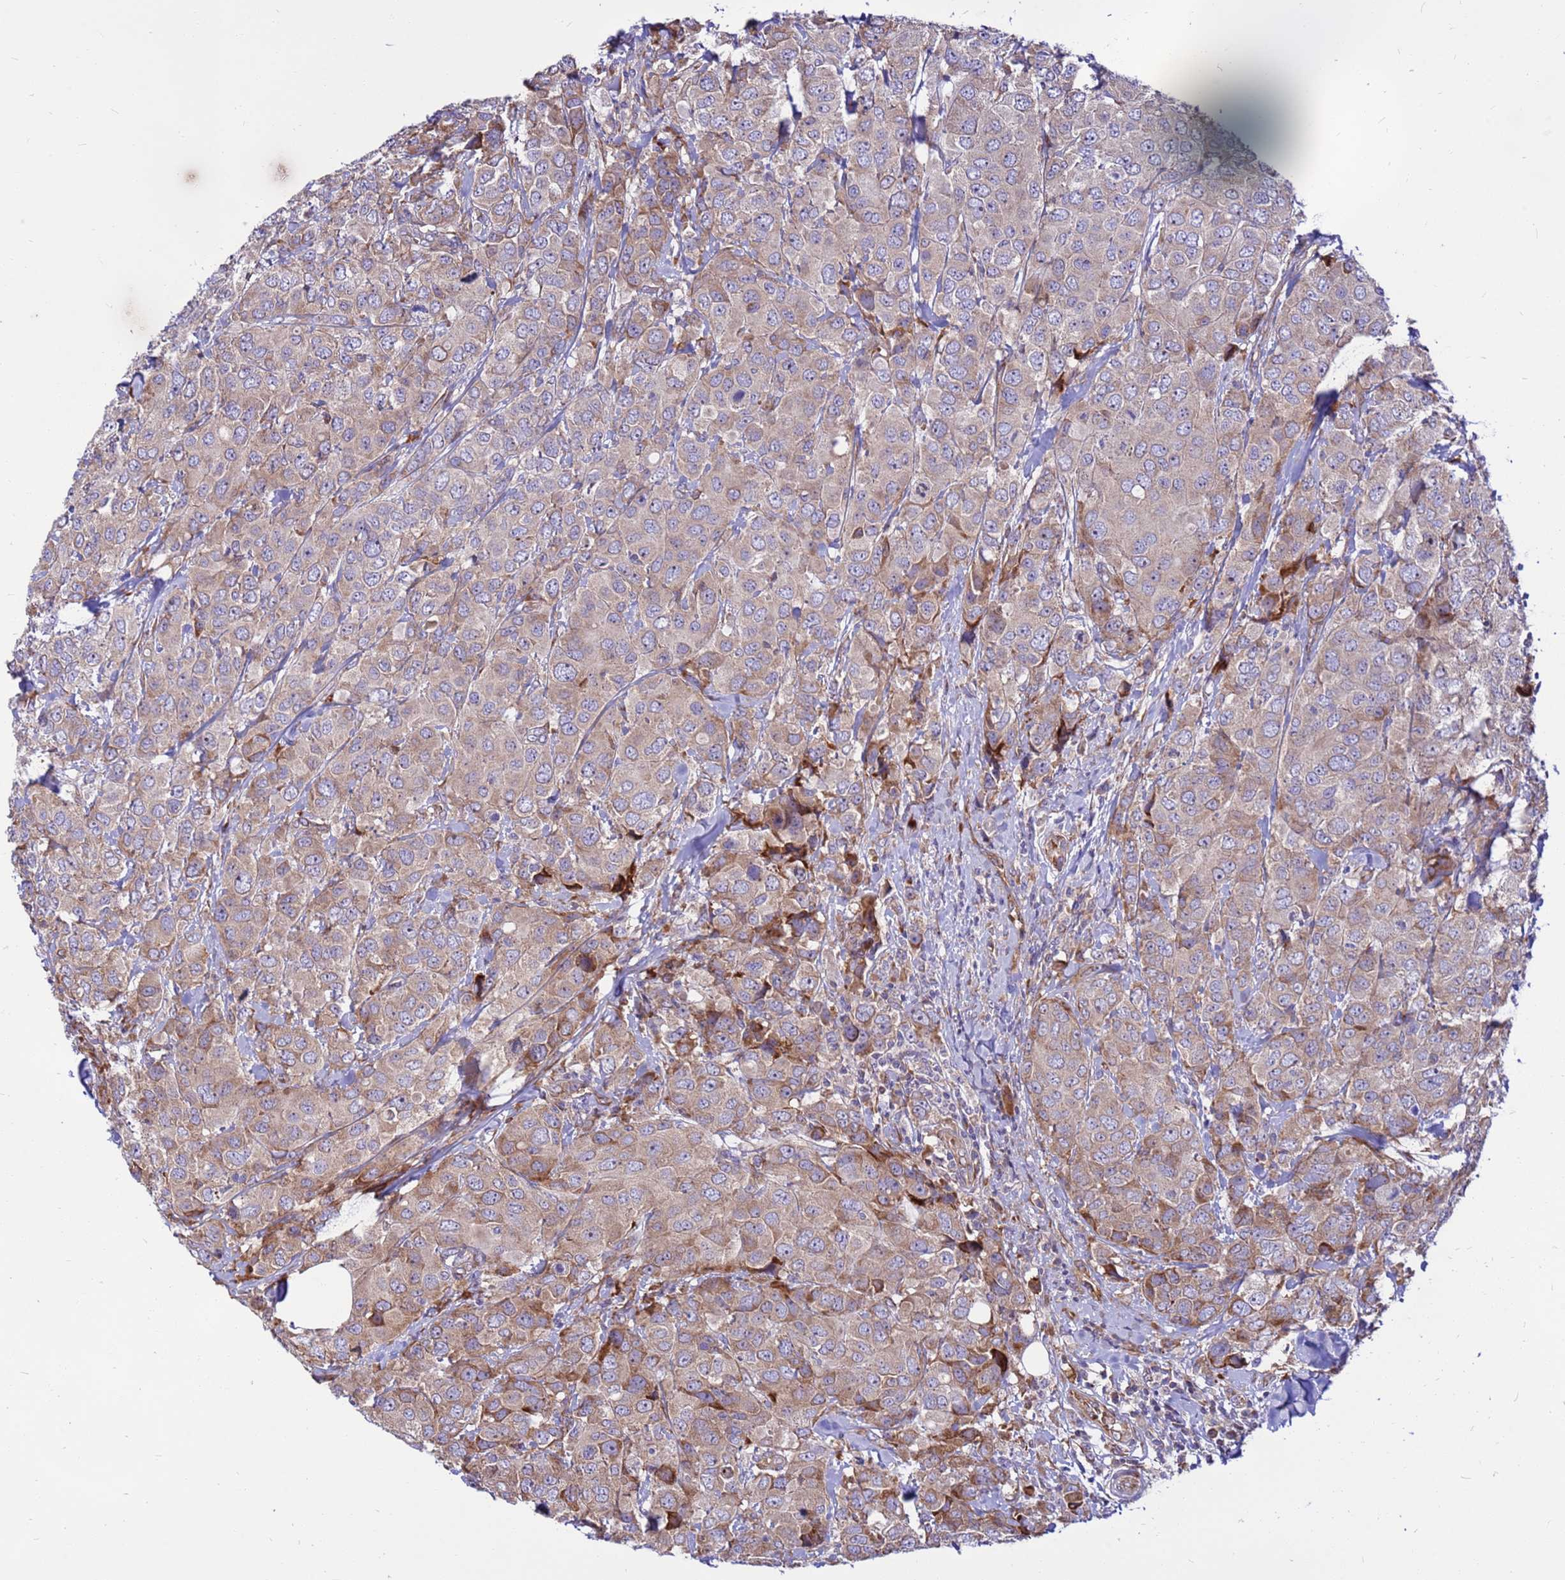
{"staining": {"intensity": "weak", "quantity": "25%-75%", "location": "cytoplasmic/membranous"}, "tissue": "breast cancer", "cell_type": "Tumor cells", "image_type": "cancer", "snomed": [{"axis": "morphology", "description": "Duct carcinoma"}, {"axis": "topography", "description": "Breast"}], "caption": "Breast intraductal carcinoma stained with a brown dye shows weak cytoplasmic/membranous positive positivity in approximately 25%-75% of tumor cells.", "gene": "ZNF669", "patient": {"sex": "female", "age": 43}}